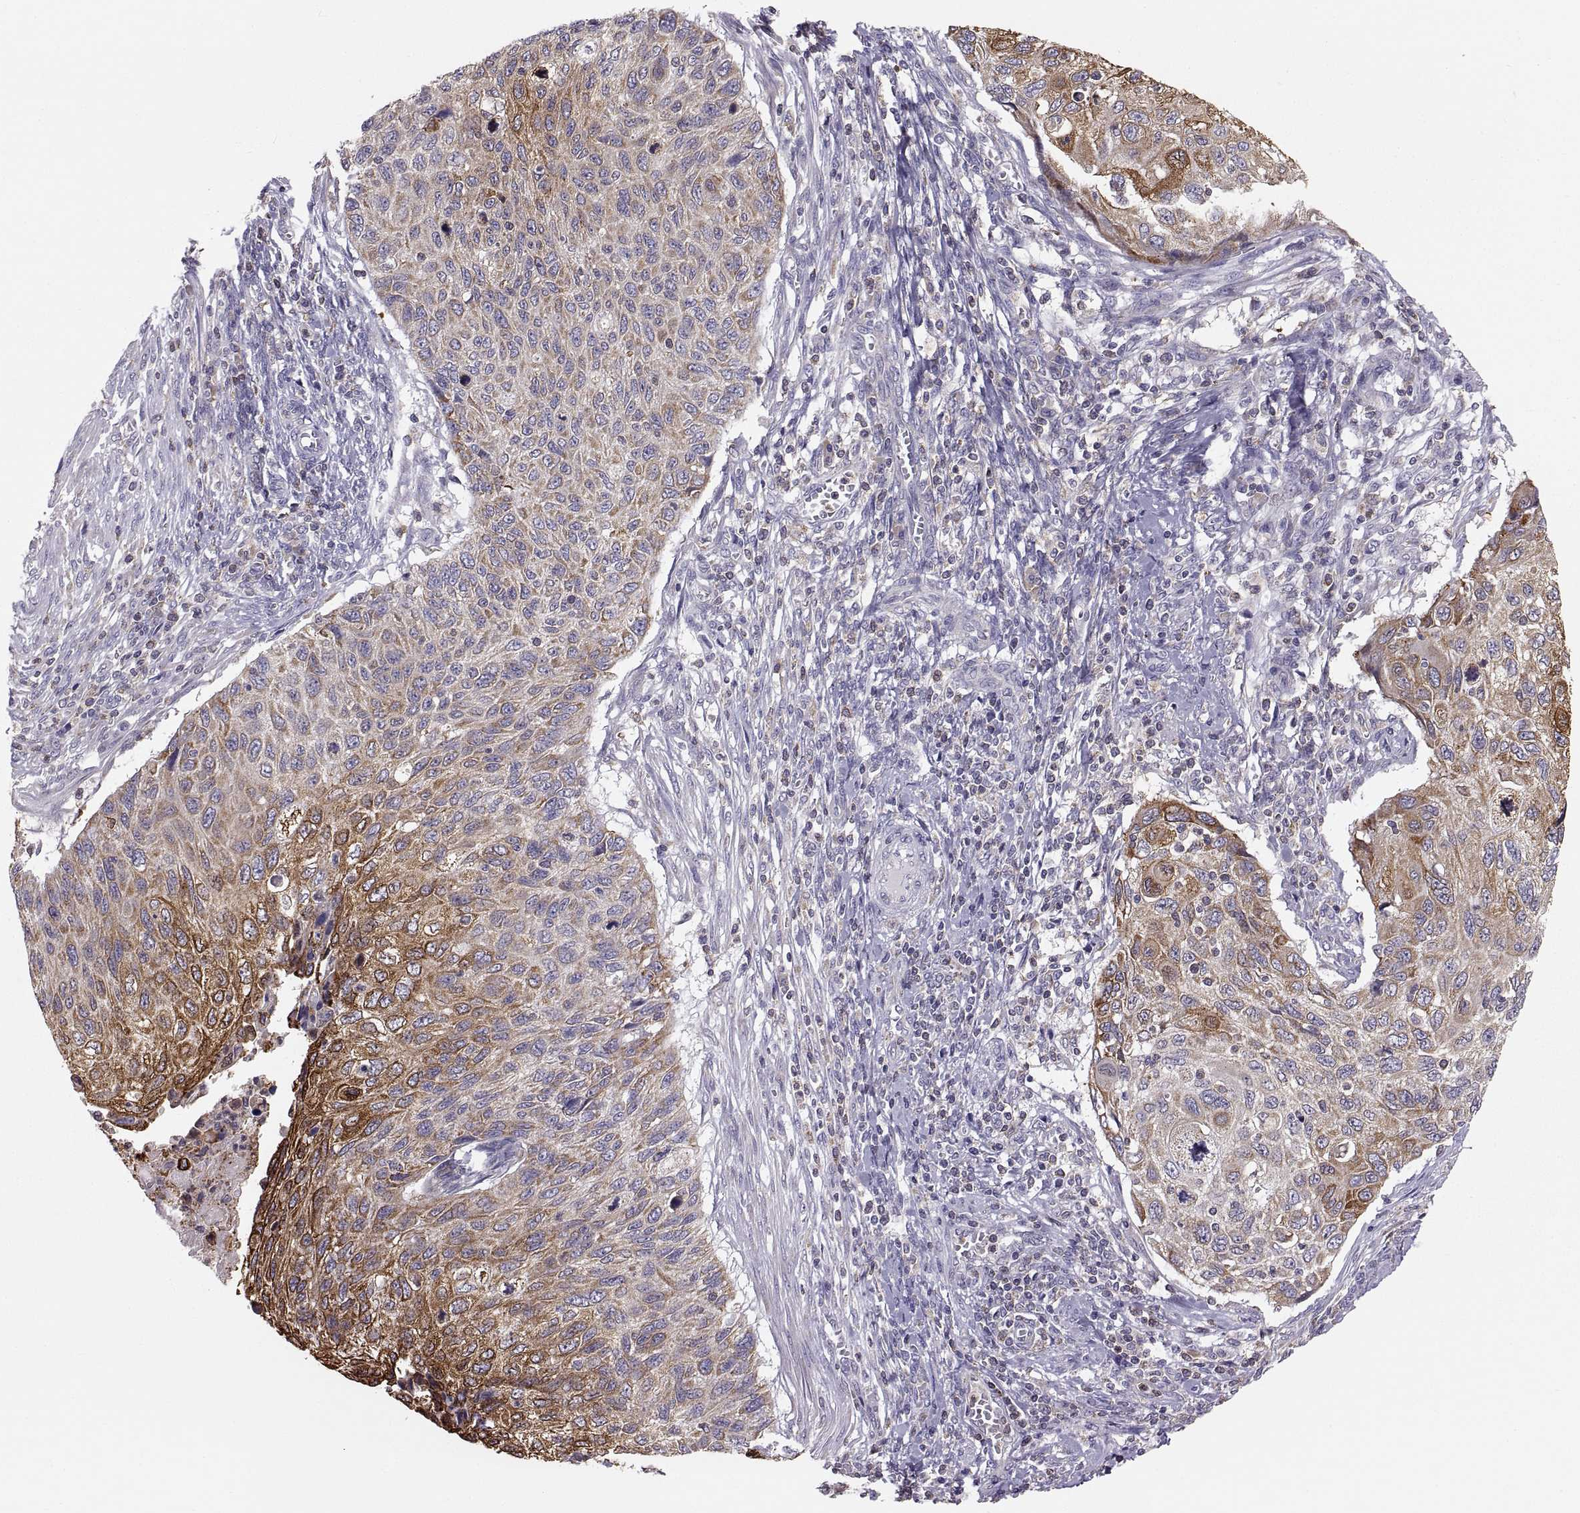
{"staining": {"intensity": "moderate", "quantity": "25%-75%", "location": "cytoplasmic/membranous"}, "tissue": "cervical cancer", "cell_type": "Tumor cells", "image_type": "cancer", "snomed": [{"axis": "morphology", "description": "Squamous cell carcinoma, NOS"}, {"axis": "topography", "description": "Cervix"}], "caption": "Human cervical cancer stained with a brown dye reveals moderate cytoplasmic/membranous positive expression in approximately 25%-75% of tumor cells.", "gene": "ERO1A", "patient": {"sex": "female", "age": 70}}